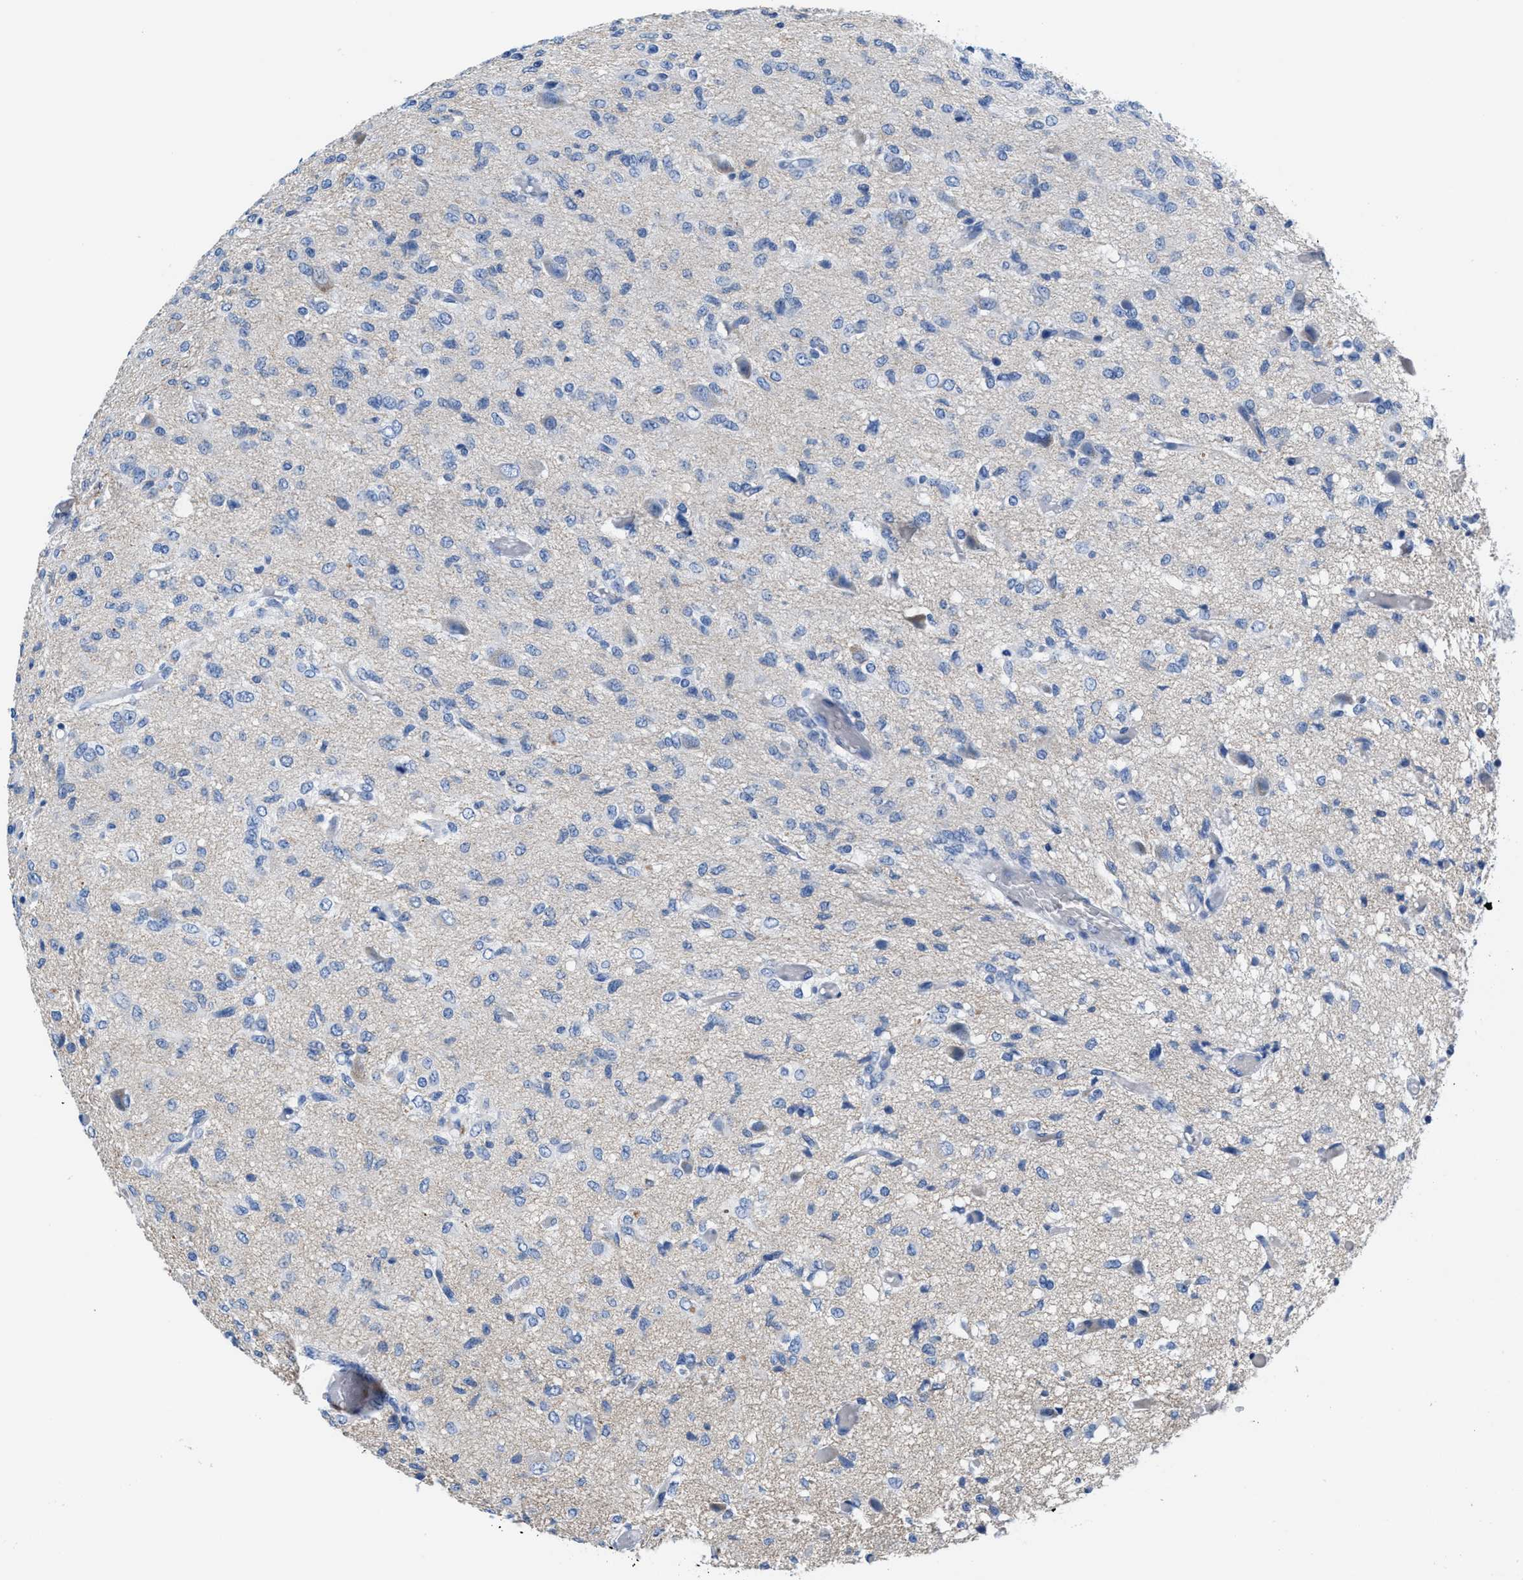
{"staining": {"intensity": "negative", "quantity": "none", "location": "none"}, "tissue": "glioma", "cell_type": "Tumor cells", "image_type": "cancer", "snomed": [{"axis": "morphology", "description": "Glioma, malignant, High grade"}, {"axis": "topography", "description": "Brain"}], "caption": "Micrograph shows no significant protein positivity in tumor cells of glioma. (DAB (3,3'-diaminobenzidine) immunohistochemistry visualized using brightfield microscopy, high magnification).", "gene": "SLFN13", "patient": {"sex": "female", "age": 59}}